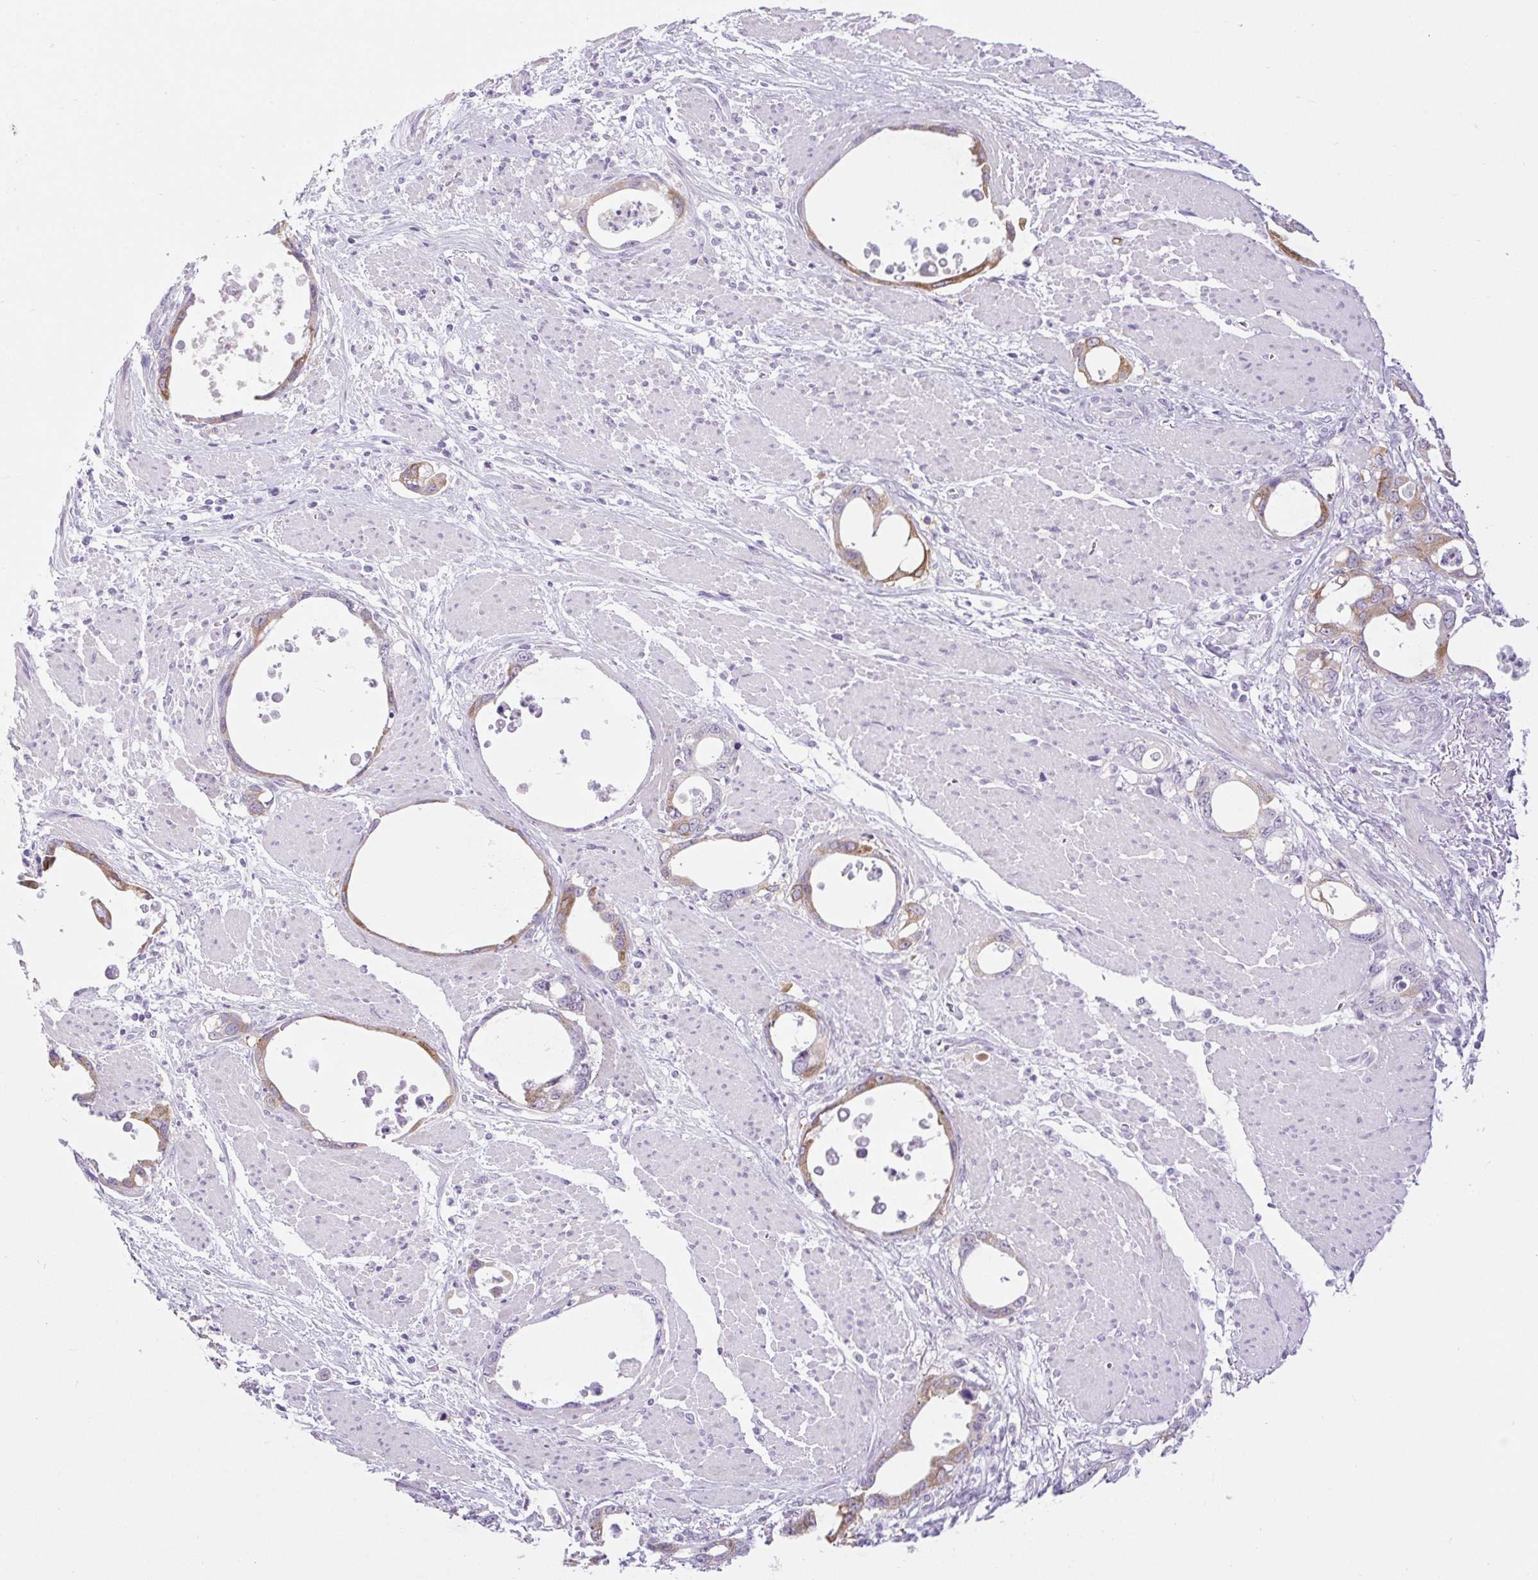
{"staining": {"intensity": "weak", "quantity": "25%-75%", "location": "cytoplasmic/membranous"}, "tissue": "stomach cancer", "cell_type": "Tumor cells", "image_type": "cancer", "snomed": [{"axis": "morphology", "description": "Adenocarcinoma, NOS"}, {"axis": "topography", "description": "Stomach, upper"}], "caption": "High-power microscopy captured an immunohistochemistry image of stomach cancer, revealing weak cytoplasmic/membranous expression in approximately 25%-75% of tumor cells. (DAB IHC, brown staining for protein, blue staining for nuclei).", "gene": "BCAS1", "patient": {"sex": "male", "age": 74}}